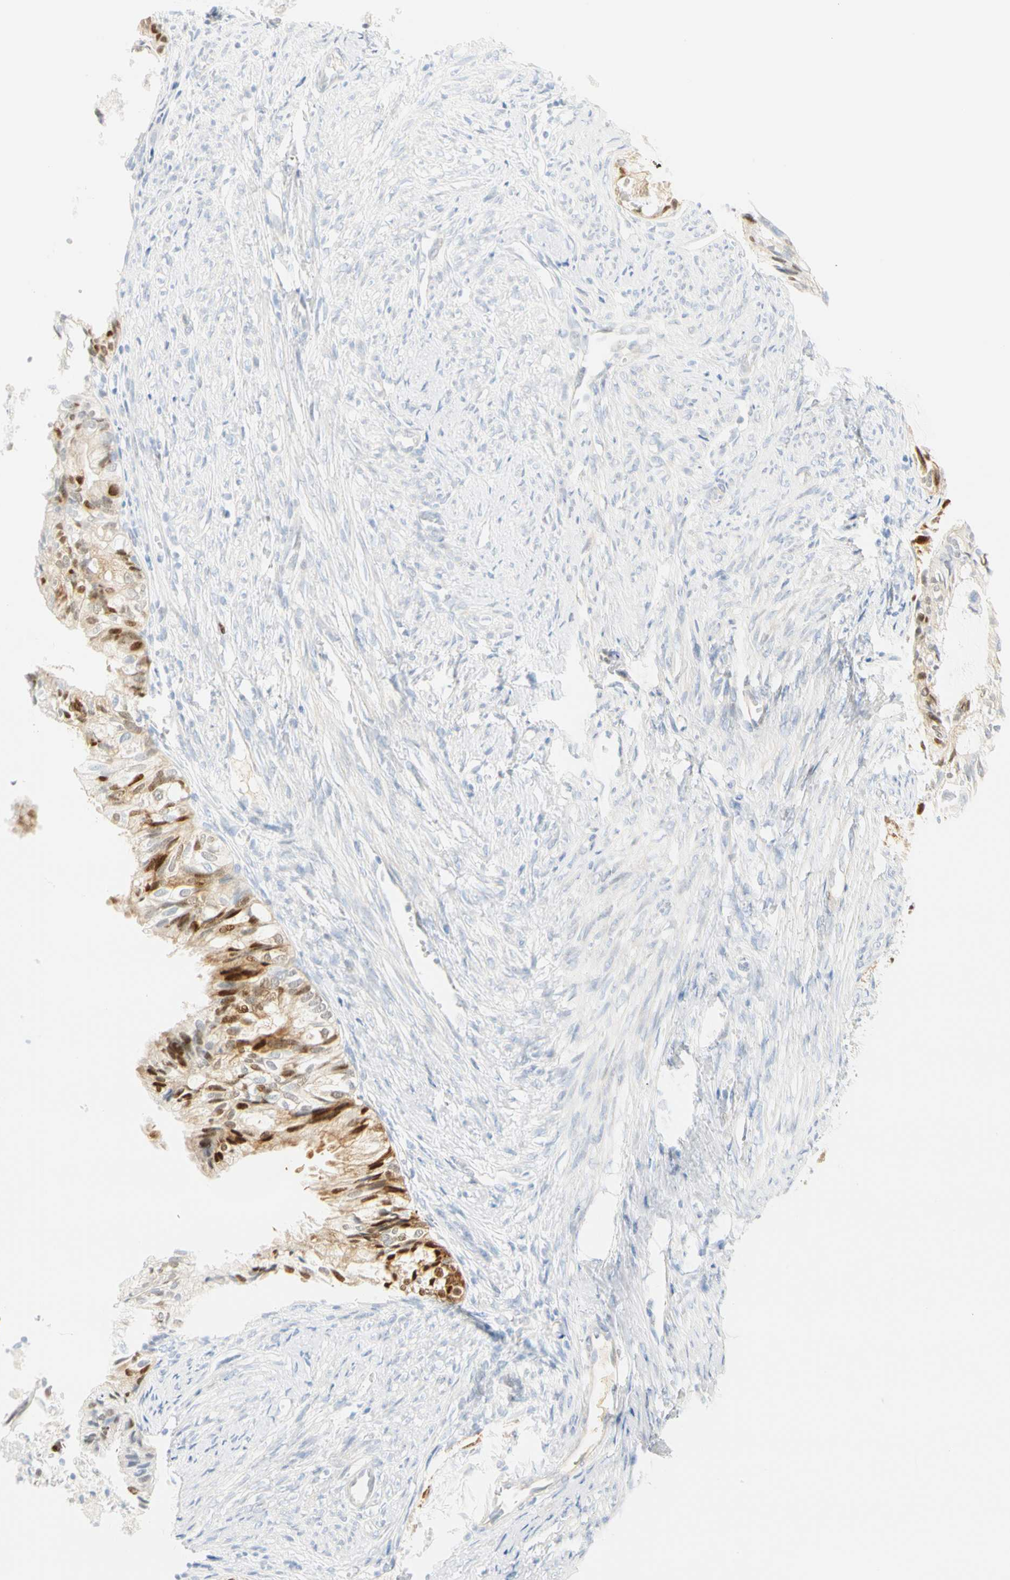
{"staining": {"intensity": "moderate", "quantity": ">75%", "location": "cytoplasmic/membranous,nuclear"}, "tissue": "cervical cancer", "cell_type": "Tumor cells", "image_type": "cancer", "snomed": [{"axis": "morphology", "description": "Normal tissue, NOS"}, {"axis": "morphology", "description": "Adenocarcinoma, NOS"}, {"axis": "topography", "description": "Cervix"}, {"axis": "topography", "description": "Endometrium"}], "caption": "Immunohistochemistry (IHC) photomicrograph of neoplastic tissue: human cervical cancer stained using immunohistochemistry displays medium levels of moderate protein expression localized specifically in the cytoplasmic/membranous and nuclear of tumor cells, appearing as a cytoplasmic/membranous and nuclear brown color.", "gene": "SELENBP1", "patient": {"sex": "female", "age": 86}}